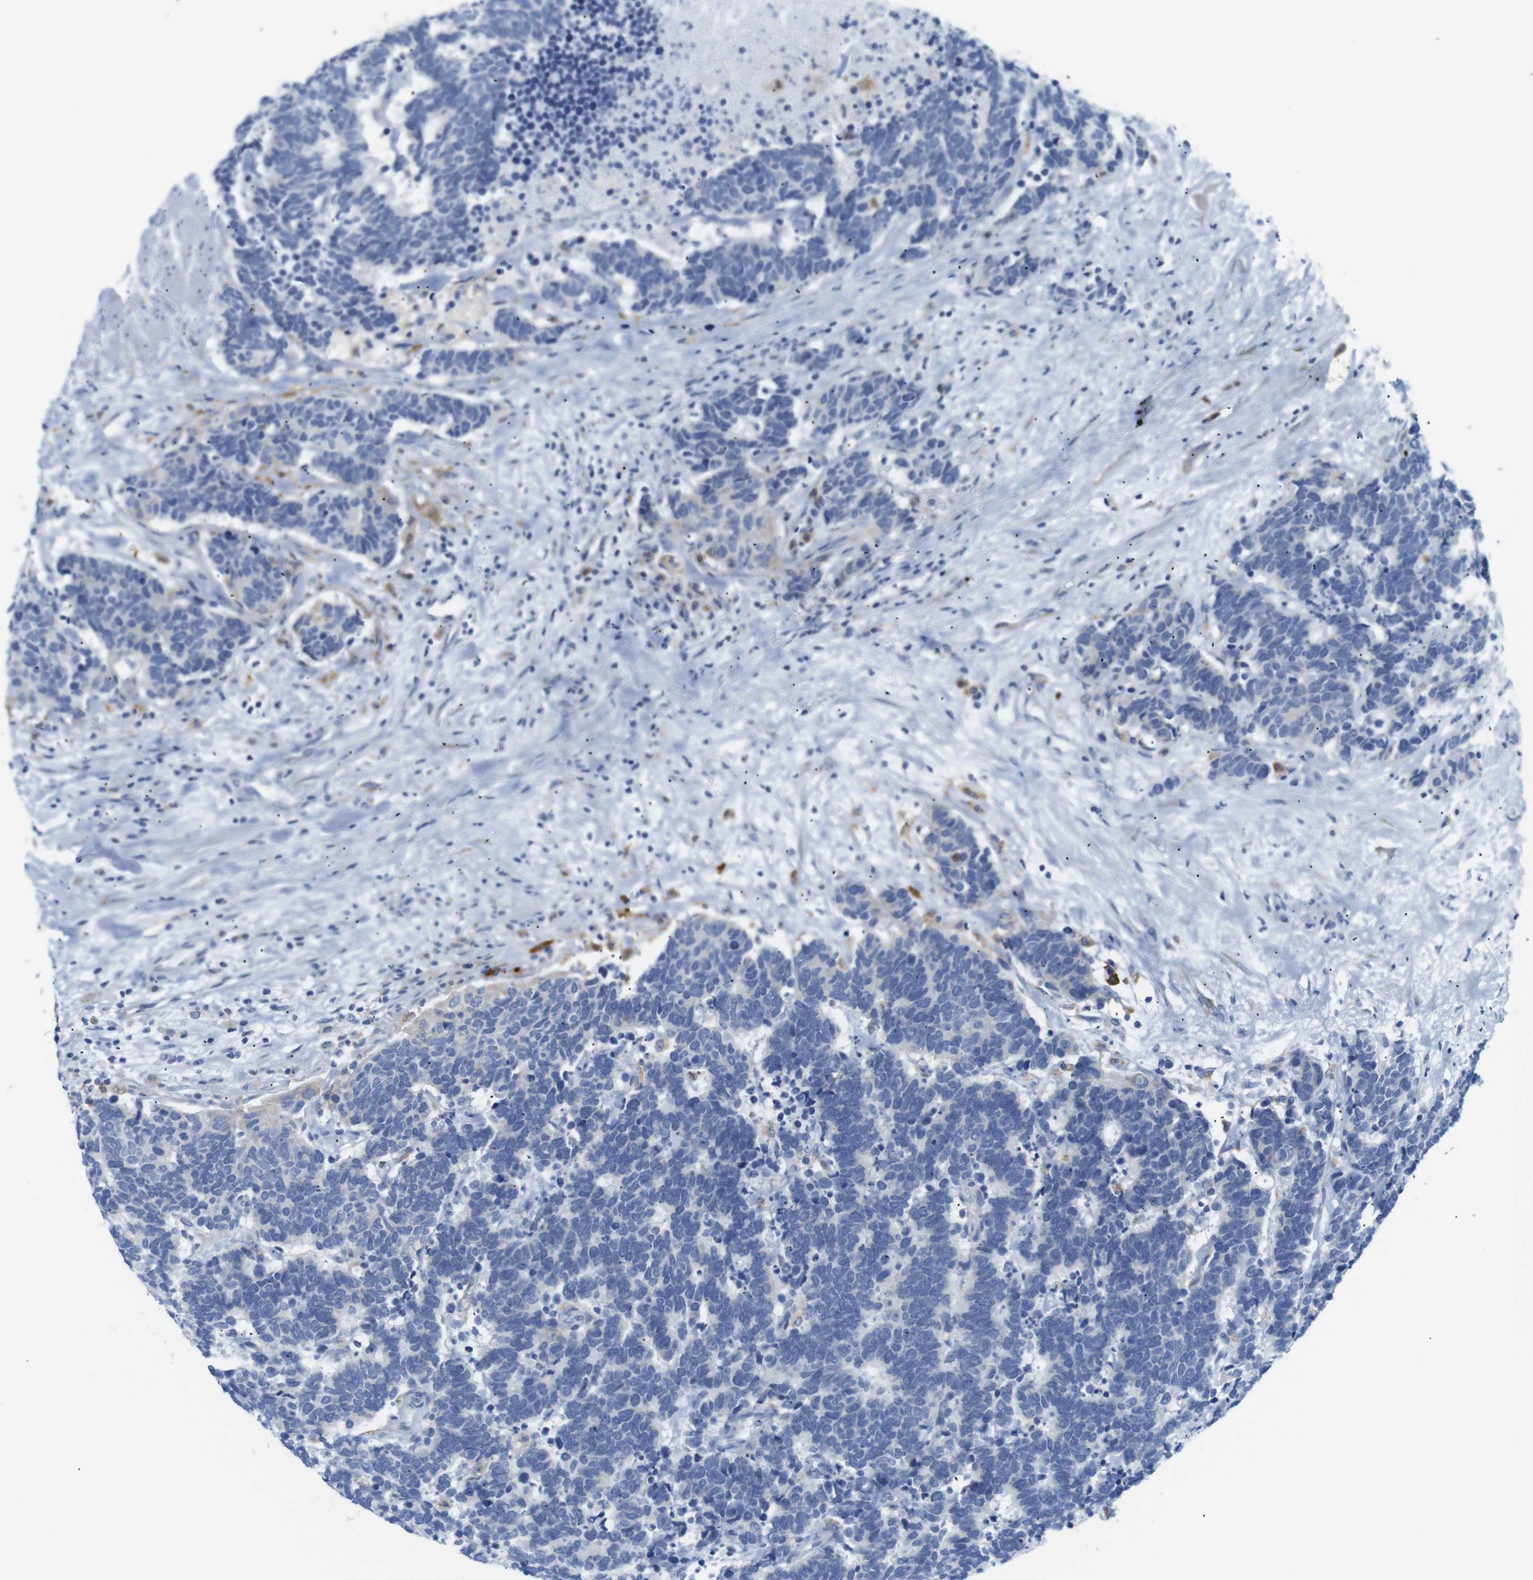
{"staining": {"intensity": "negative", "quantity": "none", "location": "none"}, "tissue": "carcinoid", "cell_type": "Tumor cells", "image_type": "cancer", "snomed": [{"axis": "morphology", "description": "Carcinoma, NOS"}, {"axis": "morphology", "description": "Carcinoid, malignant, NOS"}, {"axis": "topography", "description": "Urinary bladder"}], "caption": "Immunohistochemistry (IHC) image of carcinoma stained for a protein (brown), which reveals no expression in tumor cells.", "gene": "NEBL", "patient": {"sex": "male", "age": 57}}